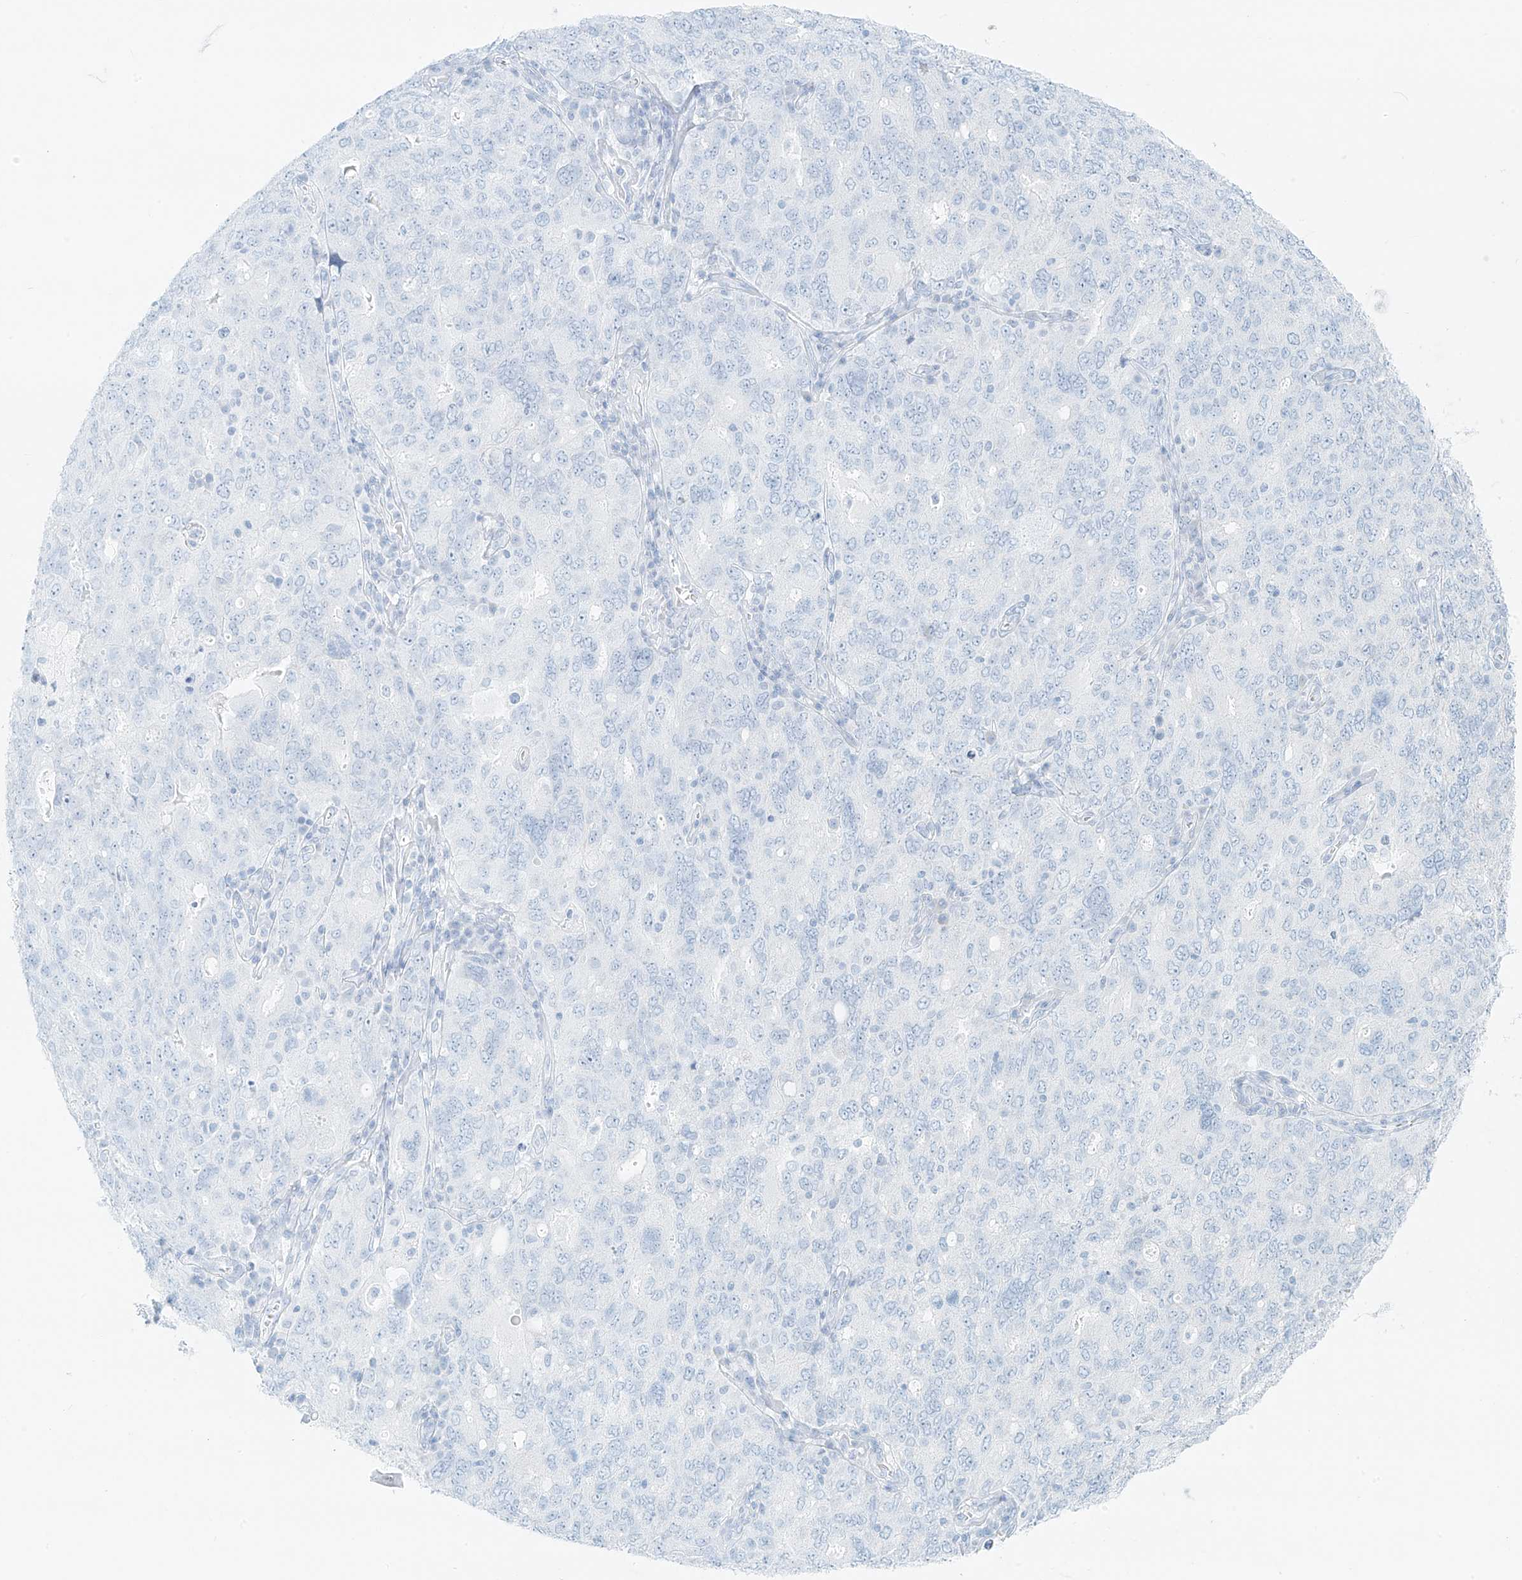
{"staining": {"intensity": "negative", "quantity": "none", "location": "none"}, "tissue": "ovarian cancer", "cell_type": "Tumor cells", "image_type": "cancer", "snomed": [{"axis": "morphology", "description": "Carcinoma, endometroid"}, {"axis": "topography", "description": "Ovary"}], "caption": "High magnification brightfield microscopy of ovarian cancer stained with DAB (3,3'-diaminobenzidine) (brown) and counterstained with hematoxylin (blue): tumor cells show no significant expression.", "gene": "UST", "patient": {"sex": "female", "age": 62}}